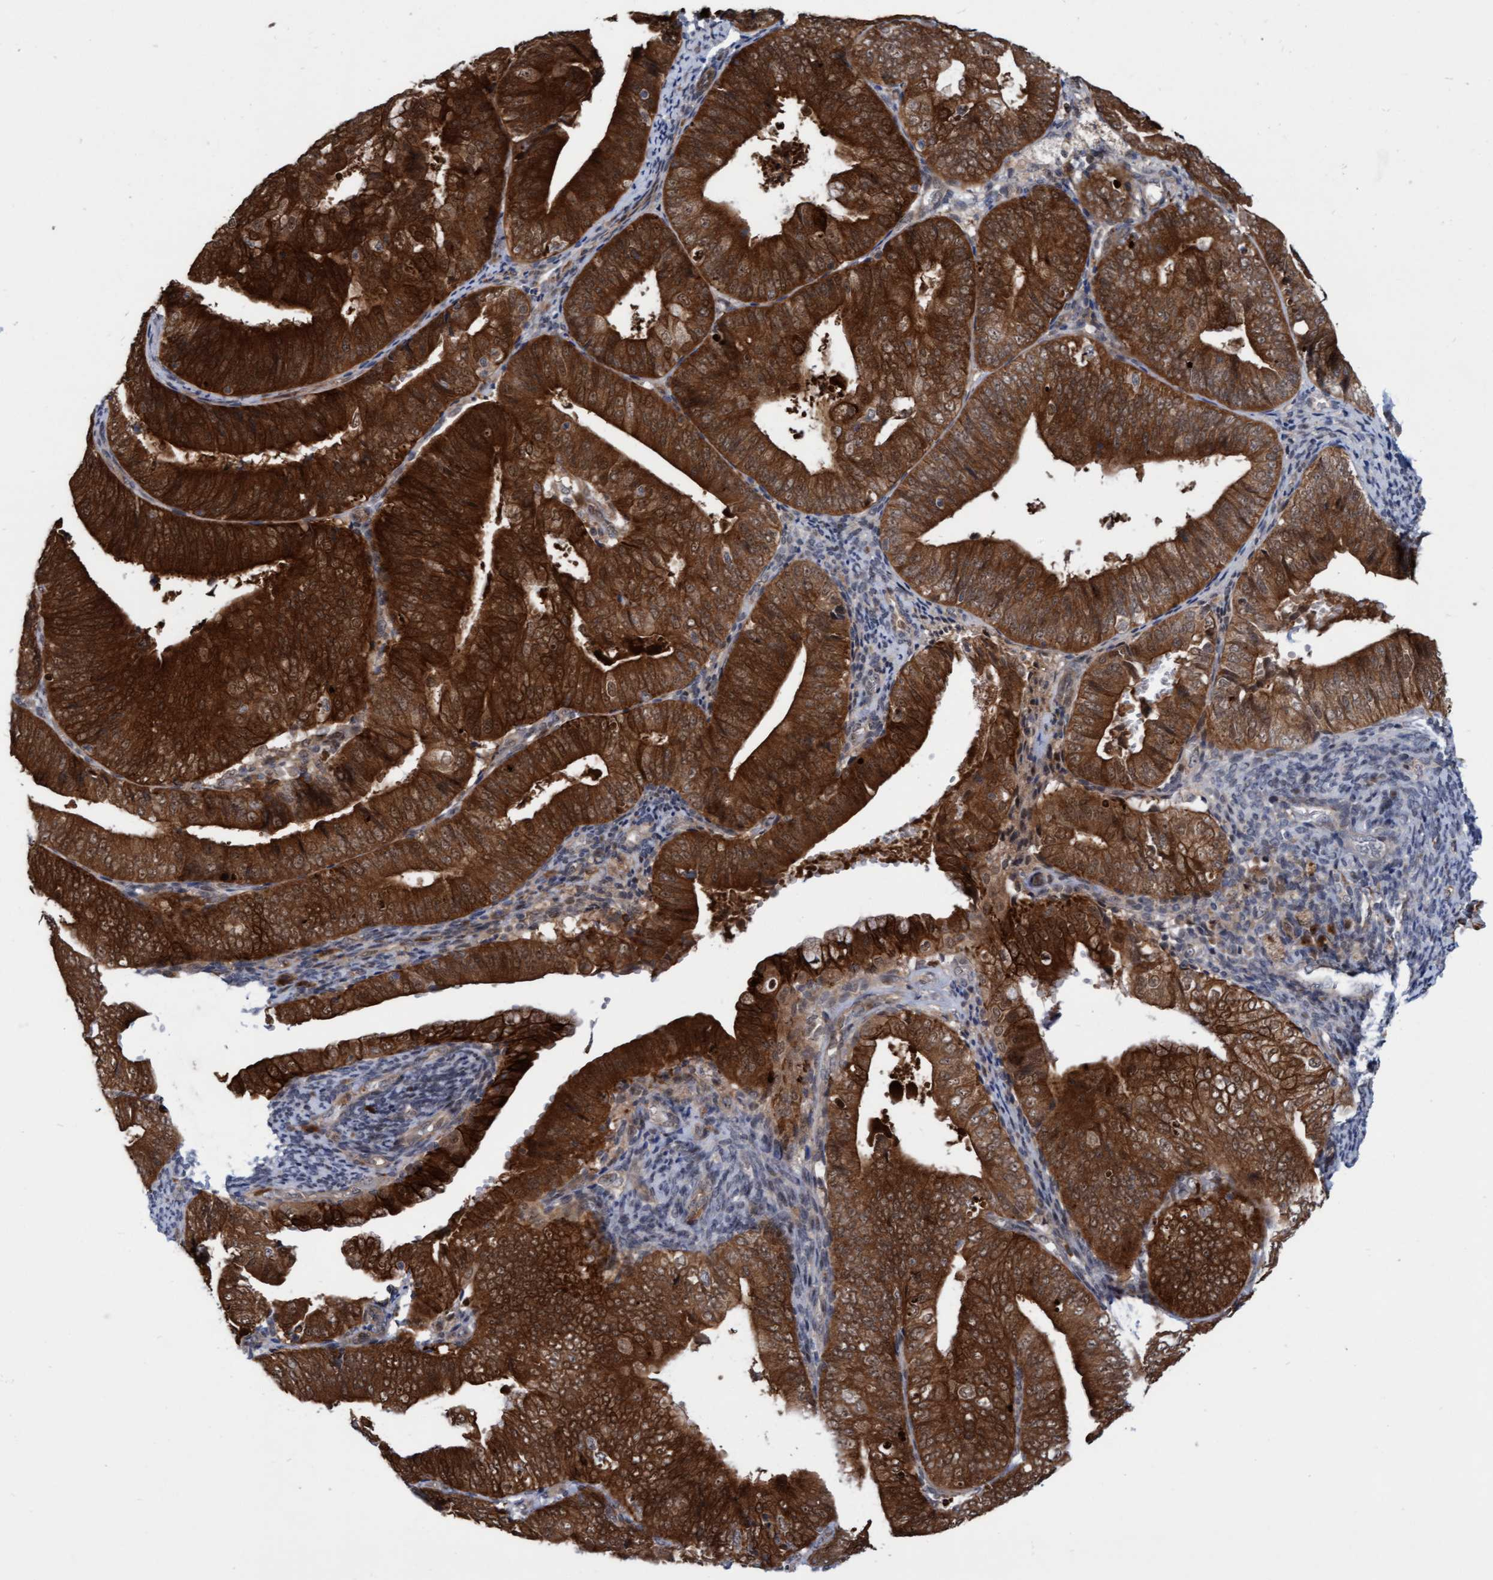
{"staining": {"intensity": "strong", "quantity": ">75%", "location": "cytoplasmic/membranous,nuclear"}, "tissue": "endometrial cancer", "cell_type": "Tumor cells", "image_type": "cancer", "snomed": [{"axis": "morphology", "description": "Adenocarcinoma, NOS"}, {"axis": "topography", "description": "Endometrium"}], "caption": "Protein staining of adenocarcinoma (endometrial) tissue shows strong cytoplasmic/membranous and nuclear positivity in approximately >75% of tumor cells.", "gene": "RAP1GAP2", "patient": {"sex": "female", "age": 63}}